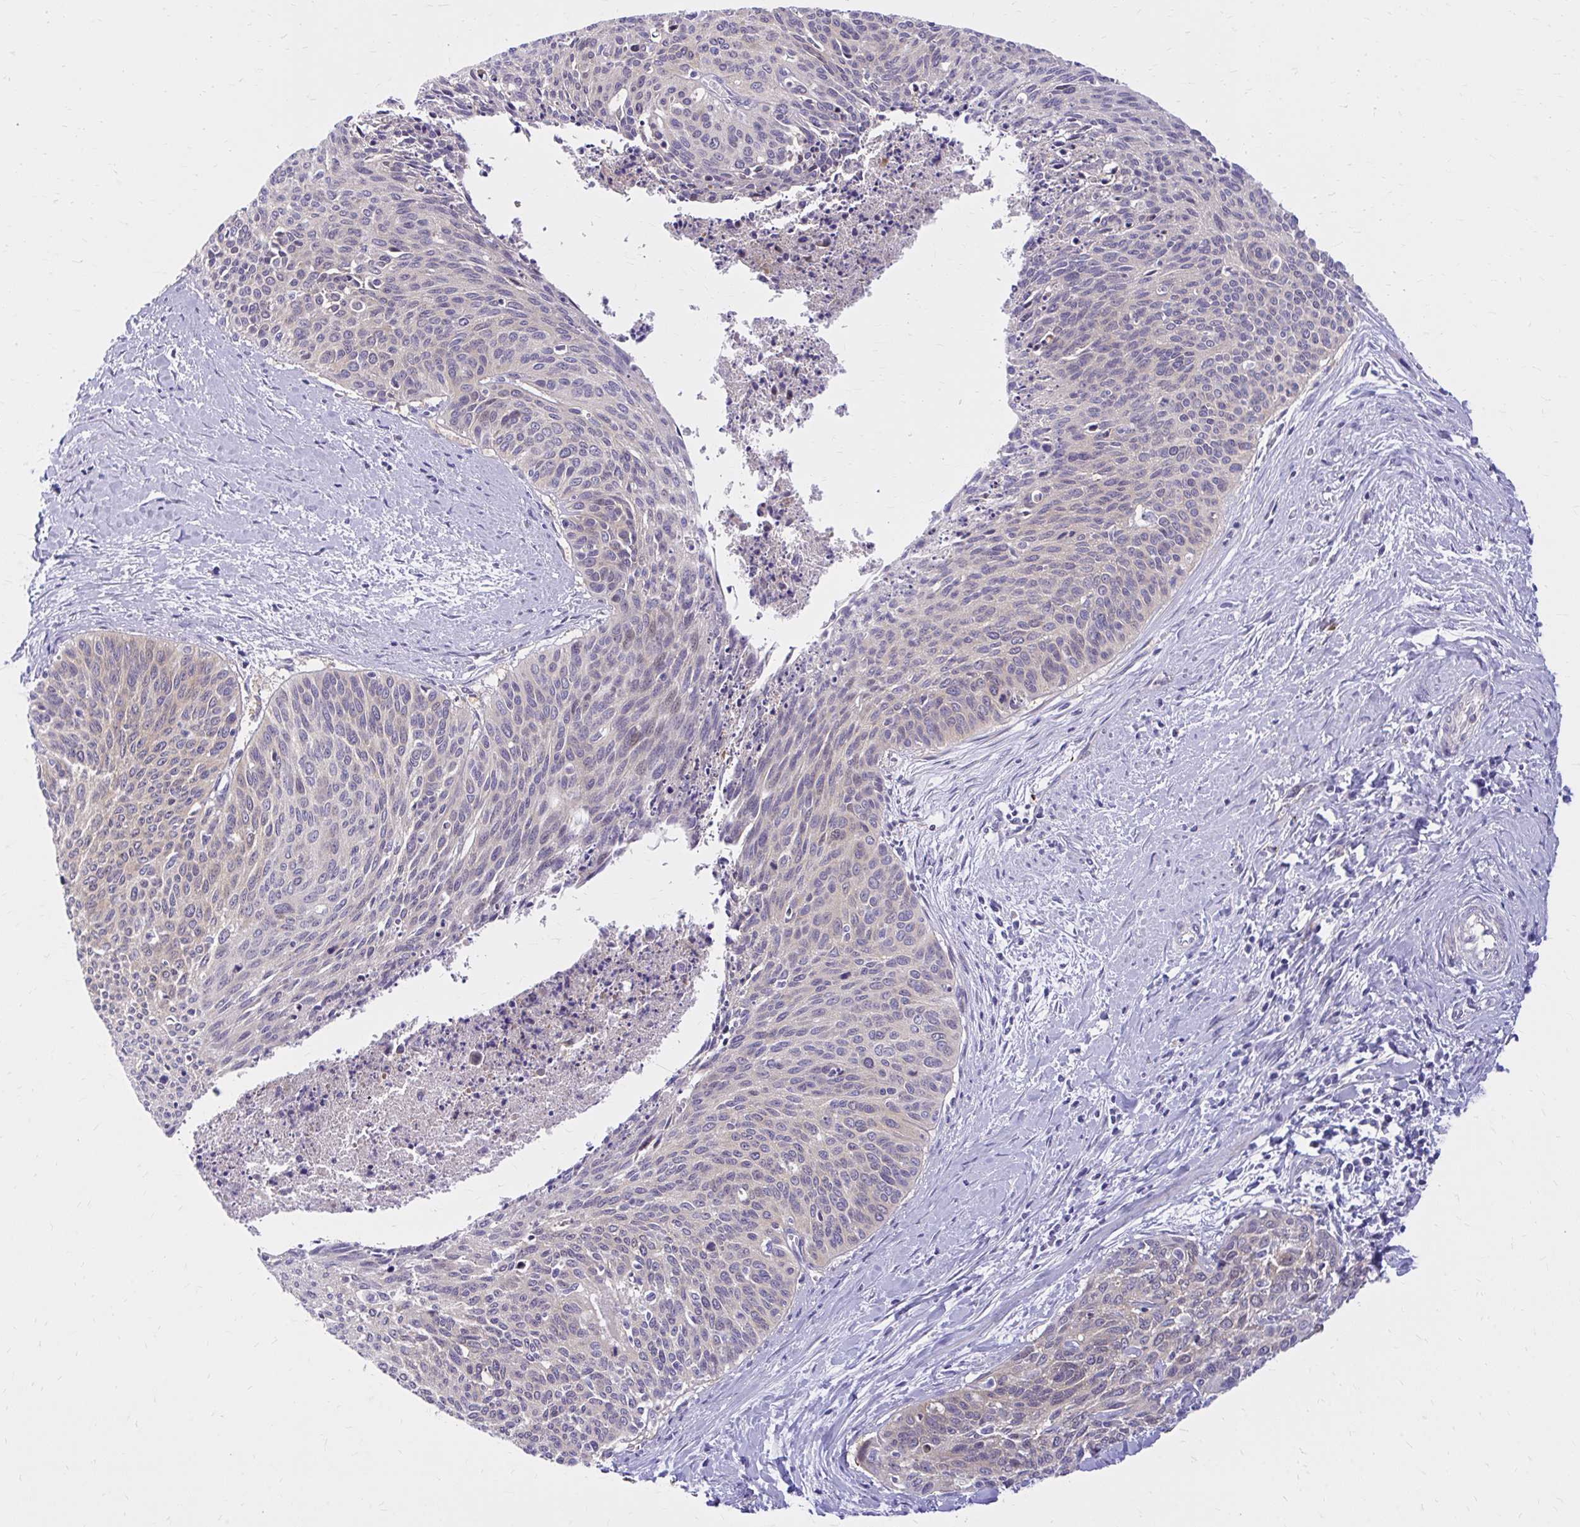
{"staining": {"intensity": "weak", "quantity": "<25%", "location": "cytoplasmic/membranous"}, "tissue": "cervical cancer", "cell_type": "Tumor cells", "image_type": "cancer", "snomed": [{"axis": "morphology", "description": "Squamous cell carcinoma, NOS"}, {"axis": "topography", "description": "Cervix"}], "caption": "High power microscopy histopathology image of an immunohistochemistry (IHC) photomicrograph of cervical cancer (squamous cell carcinoma), revealing no significant positivity in tumor cells.", "gene": "ADAMTSL1", "patient": {"sex": "female", "age": 55}}